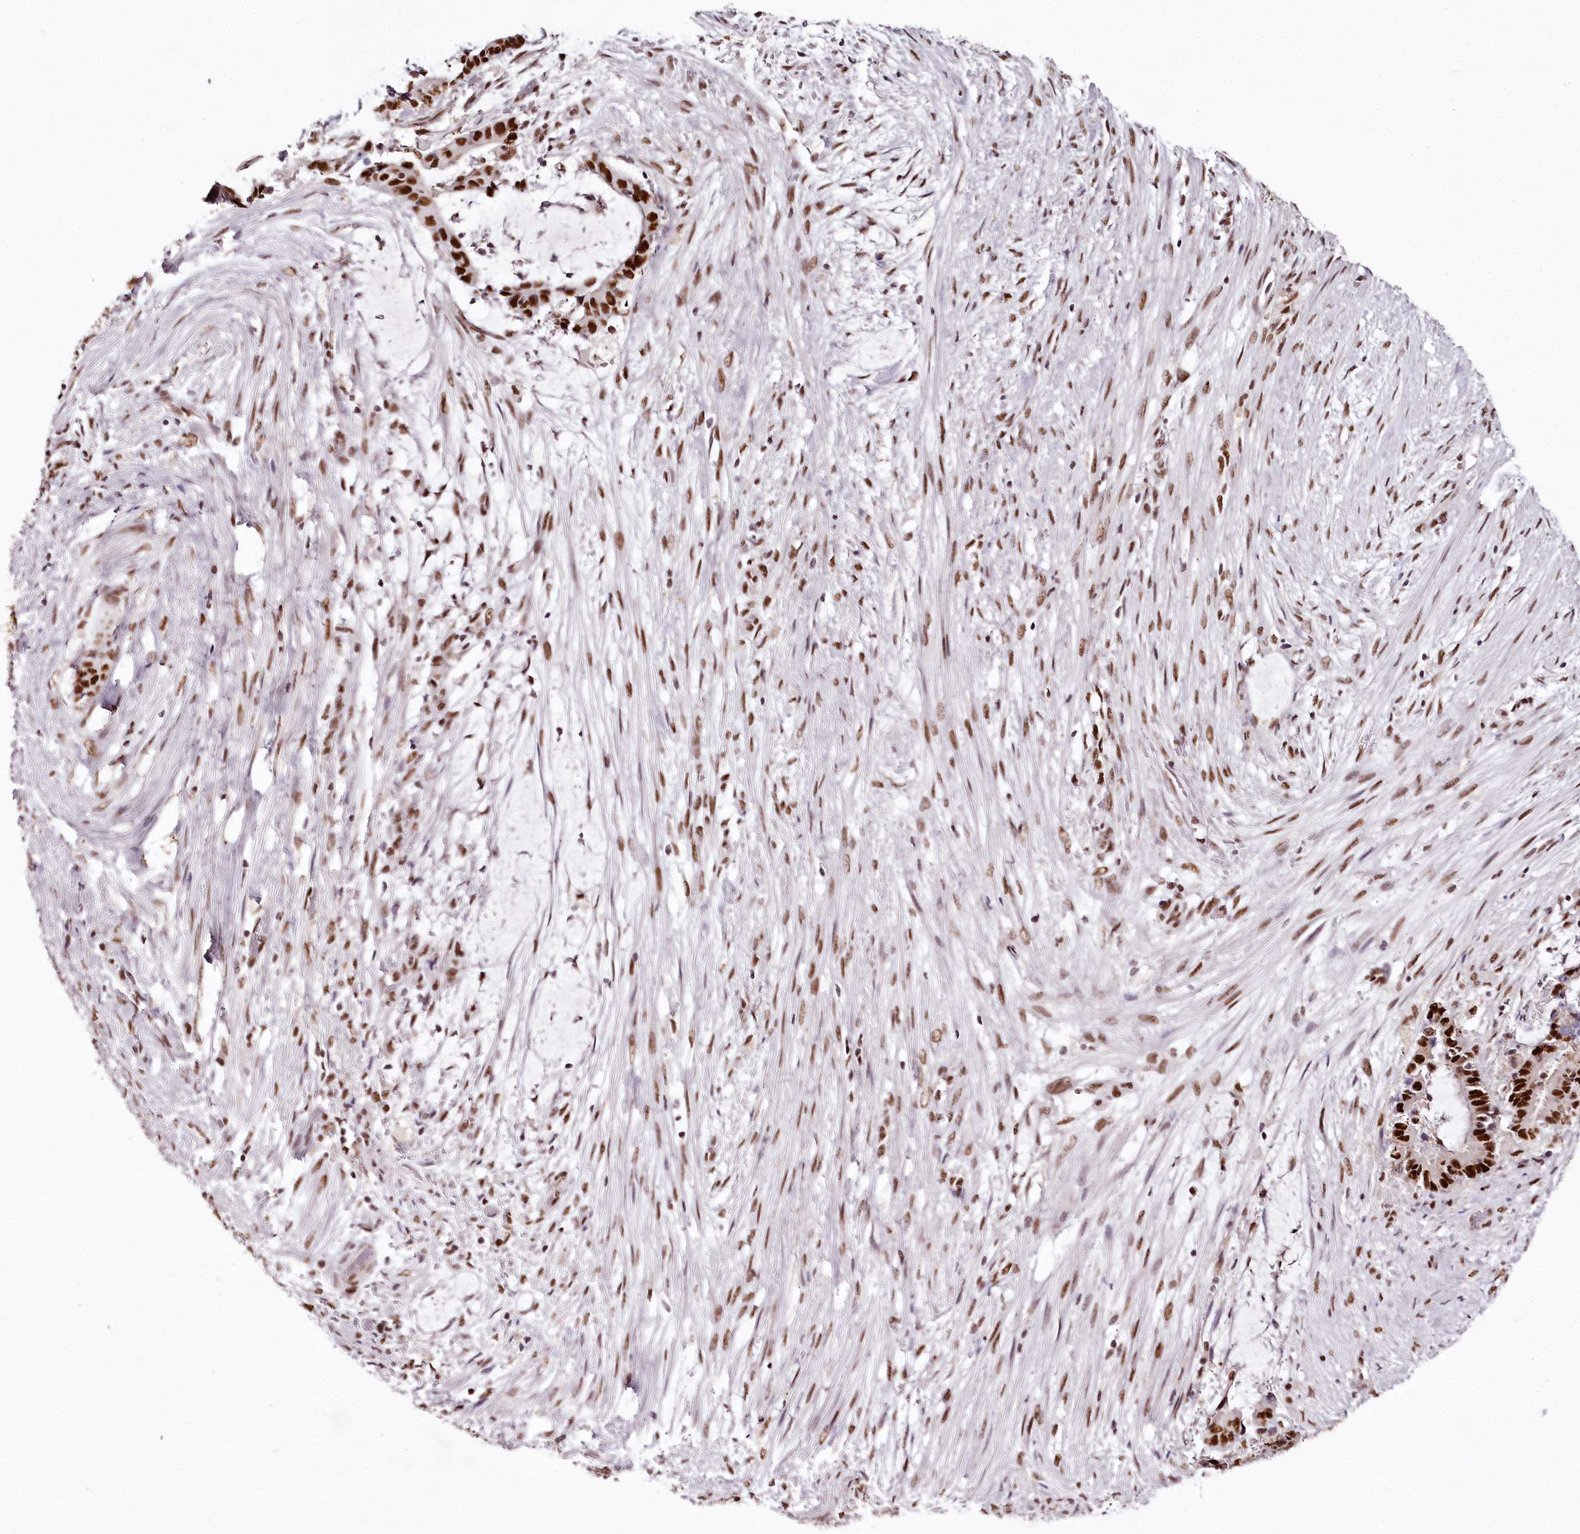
{"staining": {"intensity": "strong", "quantity": ">75%", "location": "nuclear"}, "tissue": "liver cancer", "cell_type": "Tumor cells", "image_type": "cancer", "snomed": [{"axis": "morphology", "description": "Normal tissue, NOS"}, {"axis": "morphology", "description": "Cholangiocarcinoma"}, {"axis": "topography", "description": "Liver"}, {"axis": "topography", "description": "Peripheral nerve tissue"}], "caption": "A high amount of strong nuclear staining is identified in about >75% of tumor cells in liver cancer tissue.", "gene": "PSPC1", "patient": {"sex": "female", "age": 73}}